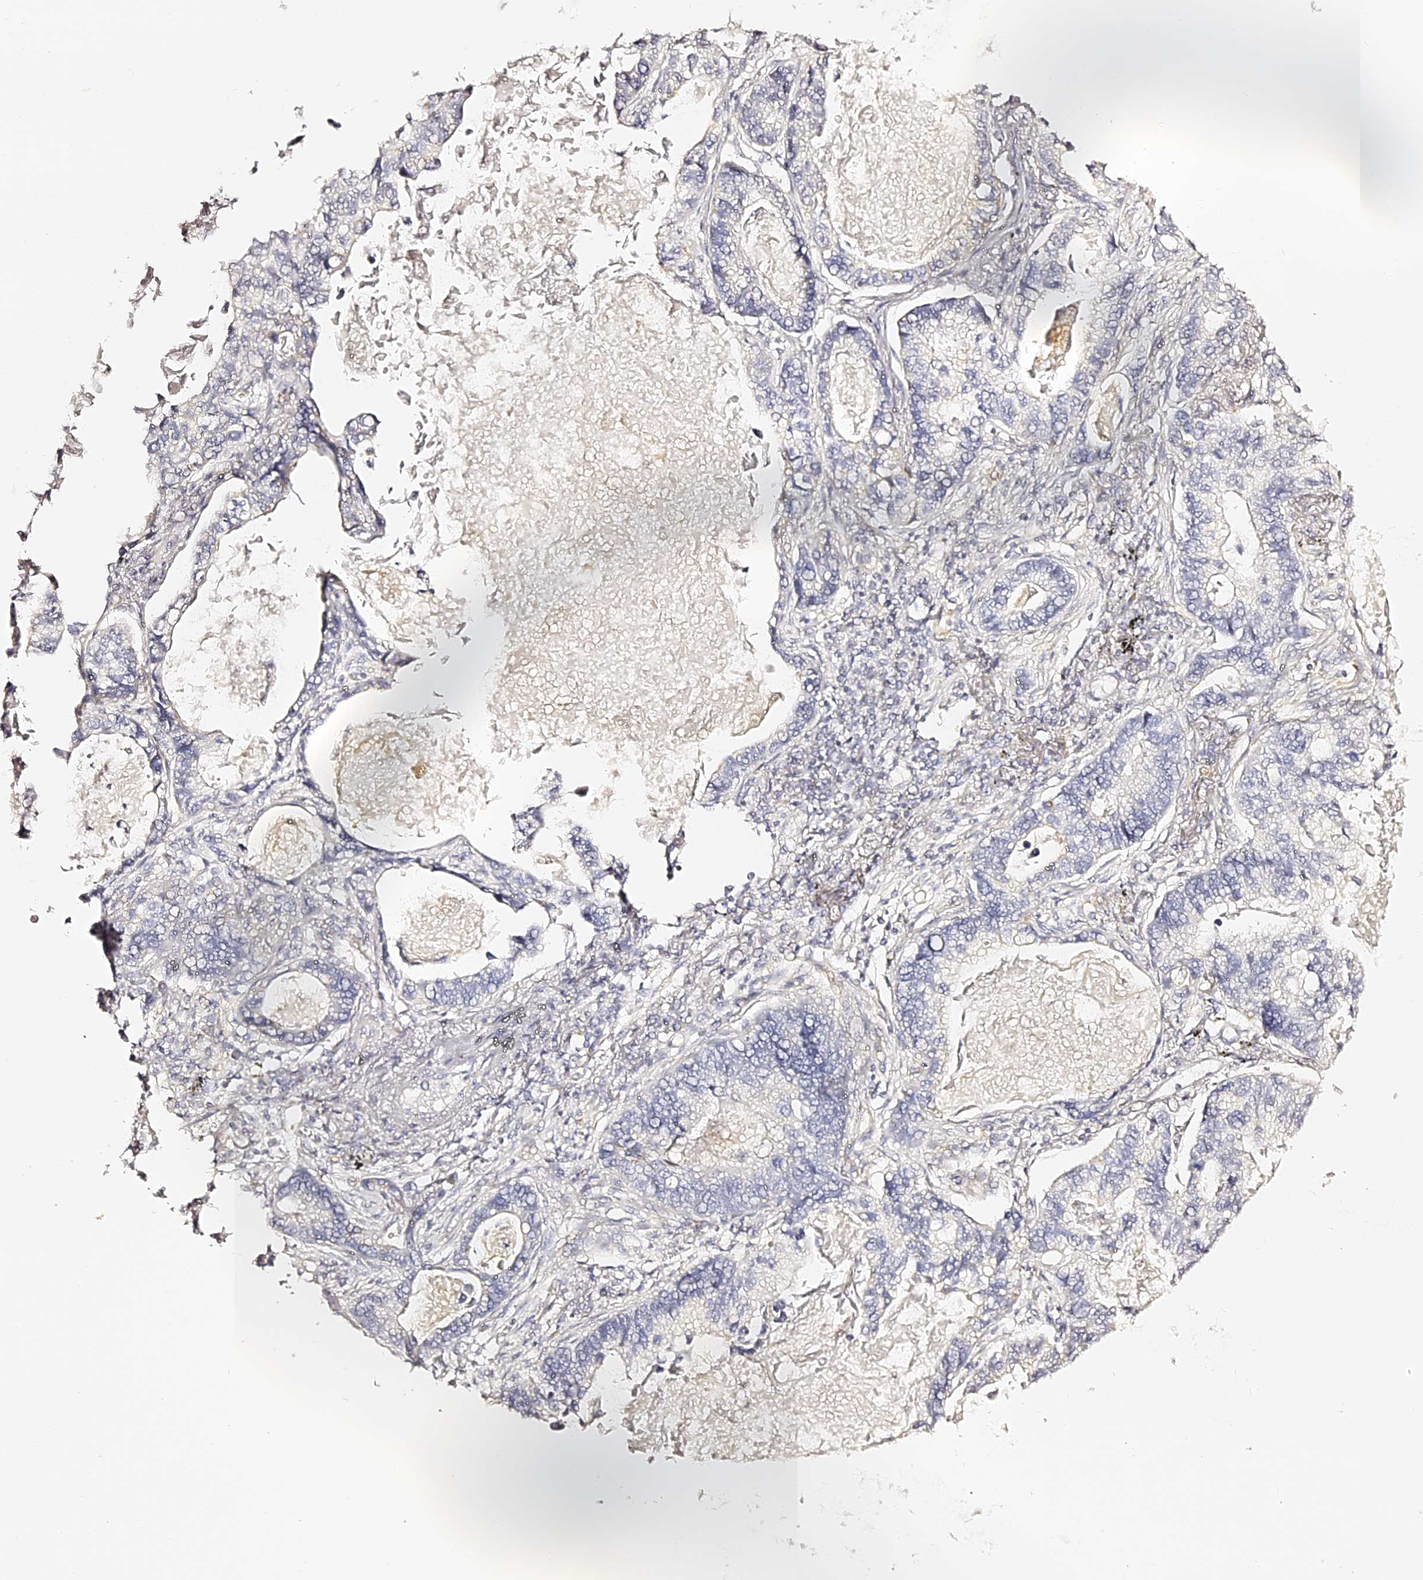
{"staining": {"intensity": "negative", "quantity": "none", "location": "none"}, "tissue": "lung cancer", "cell_type": "Tumor cells", "image_type": "cancer", "snomed": [{"axis": "morphology", "description": "Adenocarcinoma, NOS"}, {"axis": "topography", "description": "Lung"}], "caption": "DAB (3,3'-diaminobenzidine) immunohistochemical staining of lung cancer (adenocarcinoma) shows no significant expression in tumor cells. (Brightfield microscopy of DAB immunohistochemistry (IHC) at high magnification).", "gene": "SLC1A3", "patient": {"sex": "male", "age": 67}}